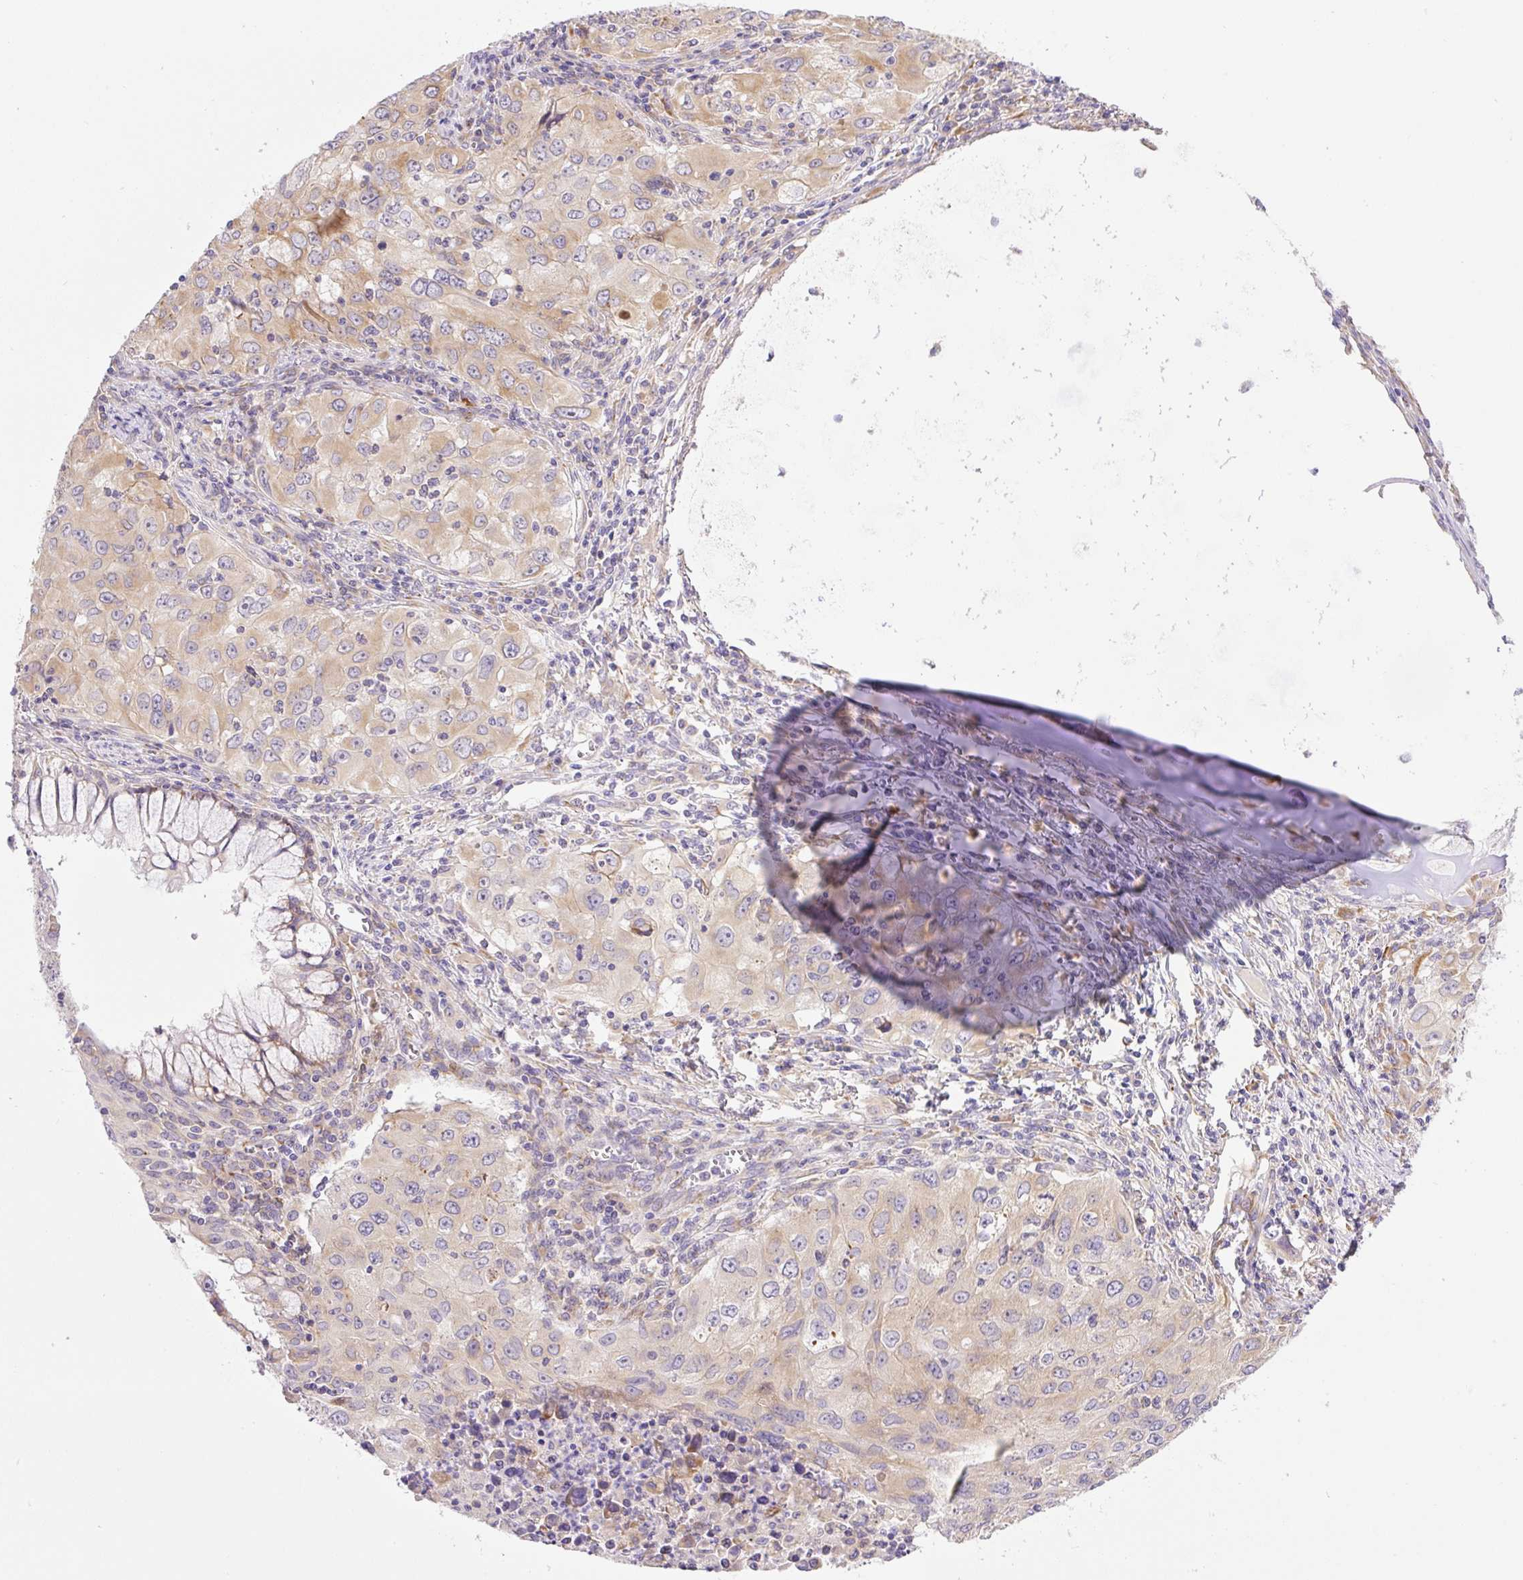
{"staining": {"intensity": "moderate", "quantity": "25%-75%", "location": "cytoplasmic/membranous"}, "tissue": "lung cancer", "cell_type": "Tumor cells", "image_type": "cancer", "snomed": [{"axis": "morphology", "description": "Adenocarcinoma, NOS"}, {"axis": "morphology", "description": "Adenocarcinoma, metastatic, NOS"}, {"axis": "topography", "description": "Lymph node"}, {"axis": "topography", "description": "Lung"}], "caption": "Human lung cancer stained for a protein (brown) reveals moderate cytoplasmic/membranous positive staining in approximately 25%-75% of tumor cells.", "gene": "POFUT1", "patient": {"sex": "female", "age": 42}}